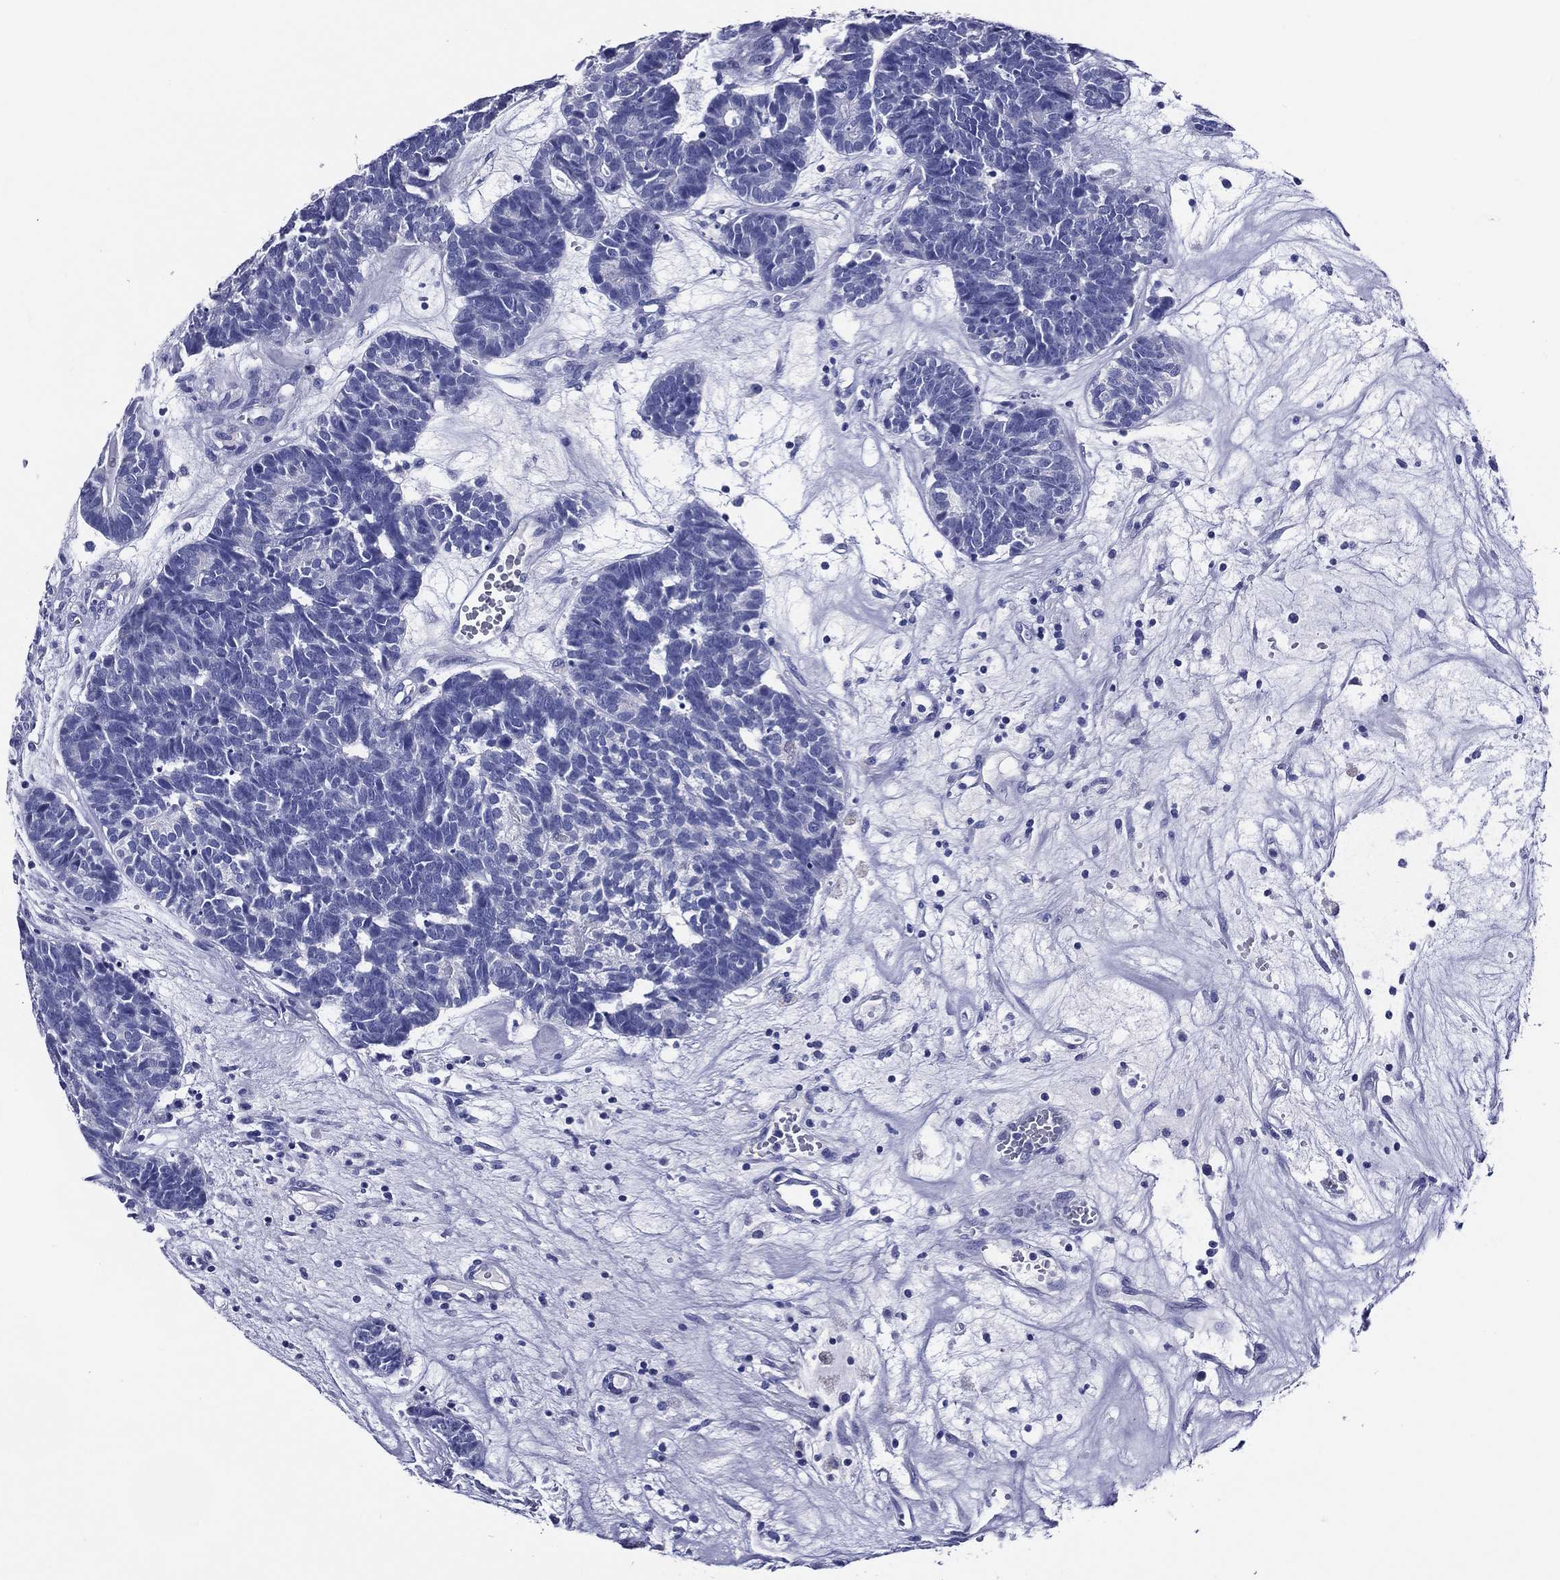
{"staining": {"intensity": "negative", "quantity": "none", "location": "none"}, "tissue": "head and neck cancer", "cell_type": "Tumor cells", "image_type": "cancer", "snomed": [{"axis": "morphology", "description": "Adenocarcinoma, NOS"}, {"axis": "topography", "description": "Head-Neck"}], "caption": "DAB immunohistochemical staining of head and neck adenocarcinoma displays no significant staining in tumor cells. Nuclei are stained in blue.", "gene": "ACE2", "patient": {"sex": "female", "age": 81}}